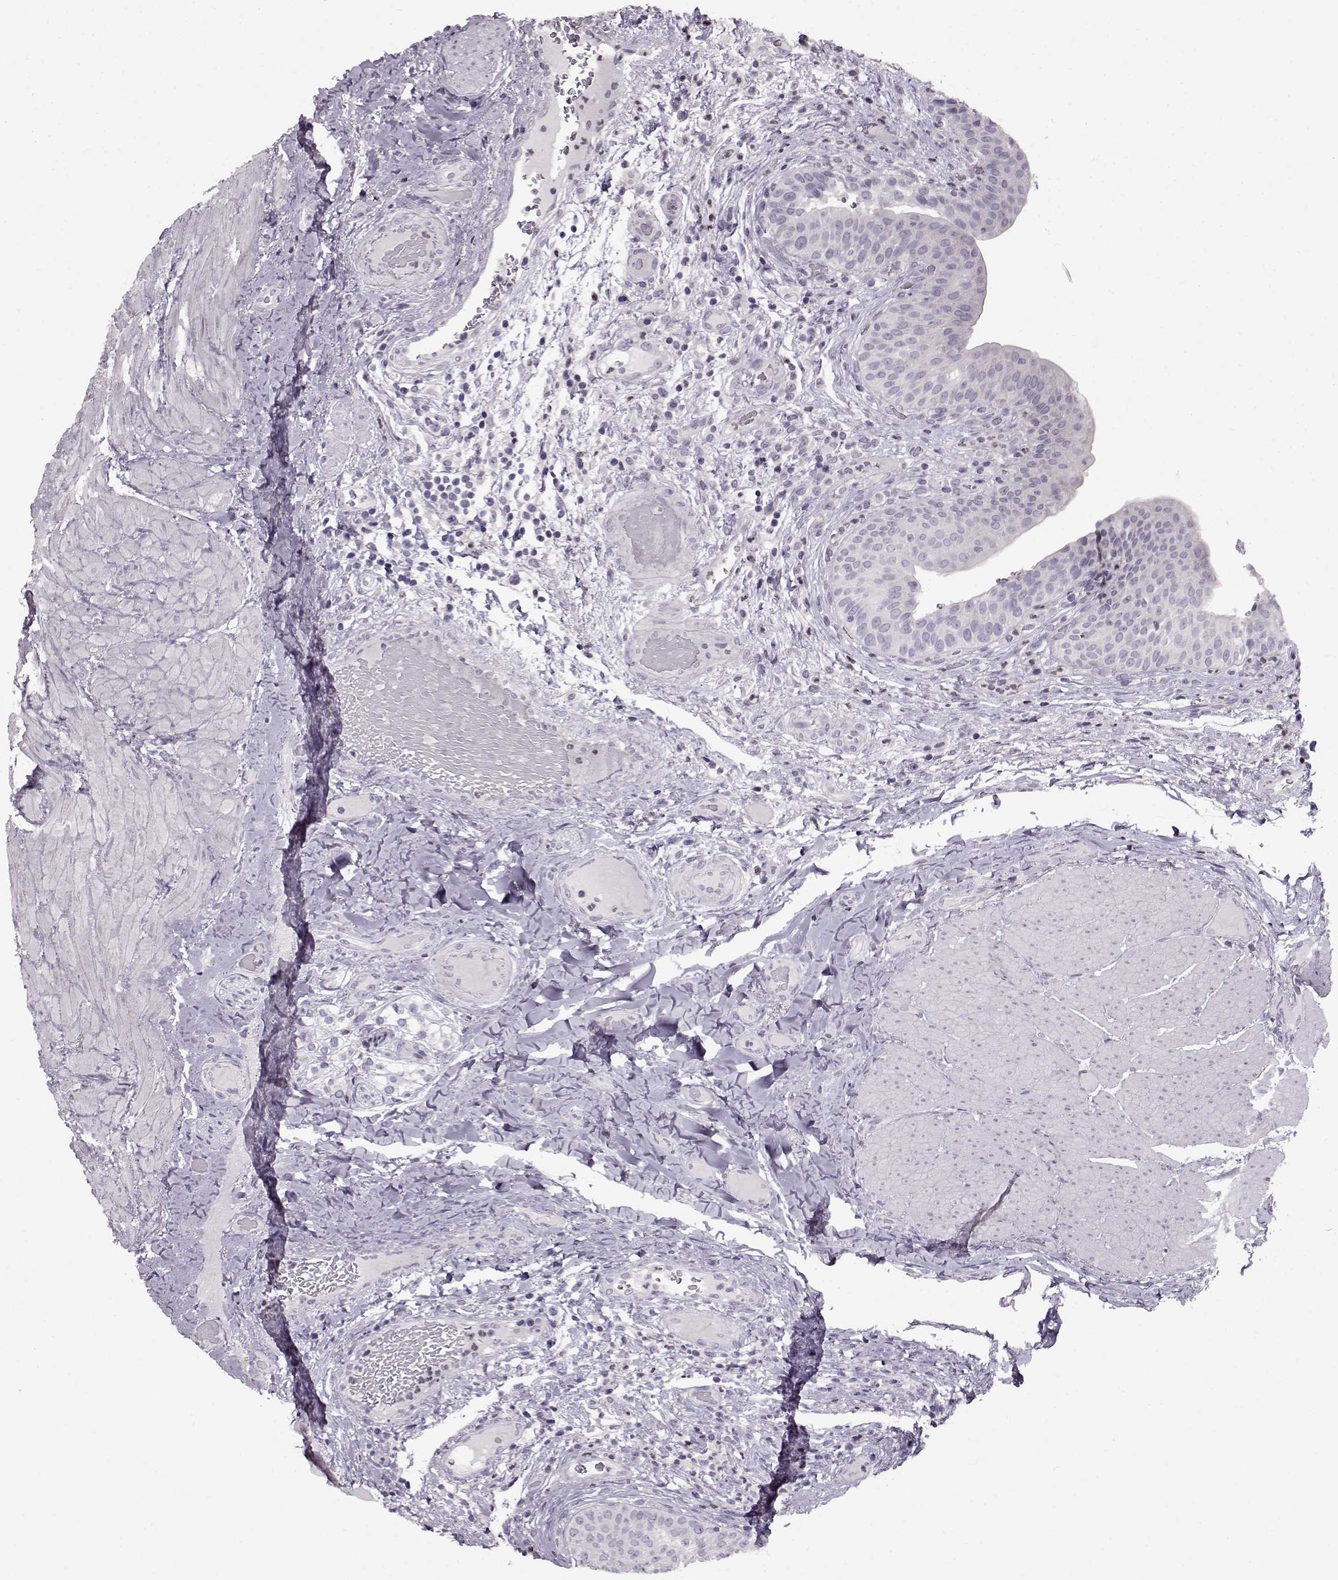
{"staining": {"intensity": "negative", "quantity": "none", "location": "none"}, "tissue": "urinary bladder", "cell_type": "Urothelial cells", "image_type": "normal", "snomed": [{"axis": "morphology", "description": "Normal tissue, NOS"}, {"axis": "topography", "description": "Urinary bladder"}], "caption": "Immunohistochemical staining of benign human urinary bladder reveals no significant staining in urothelial cells.", "gene": "RP1L1", "patient": {"sex": "male", "age": 66}}